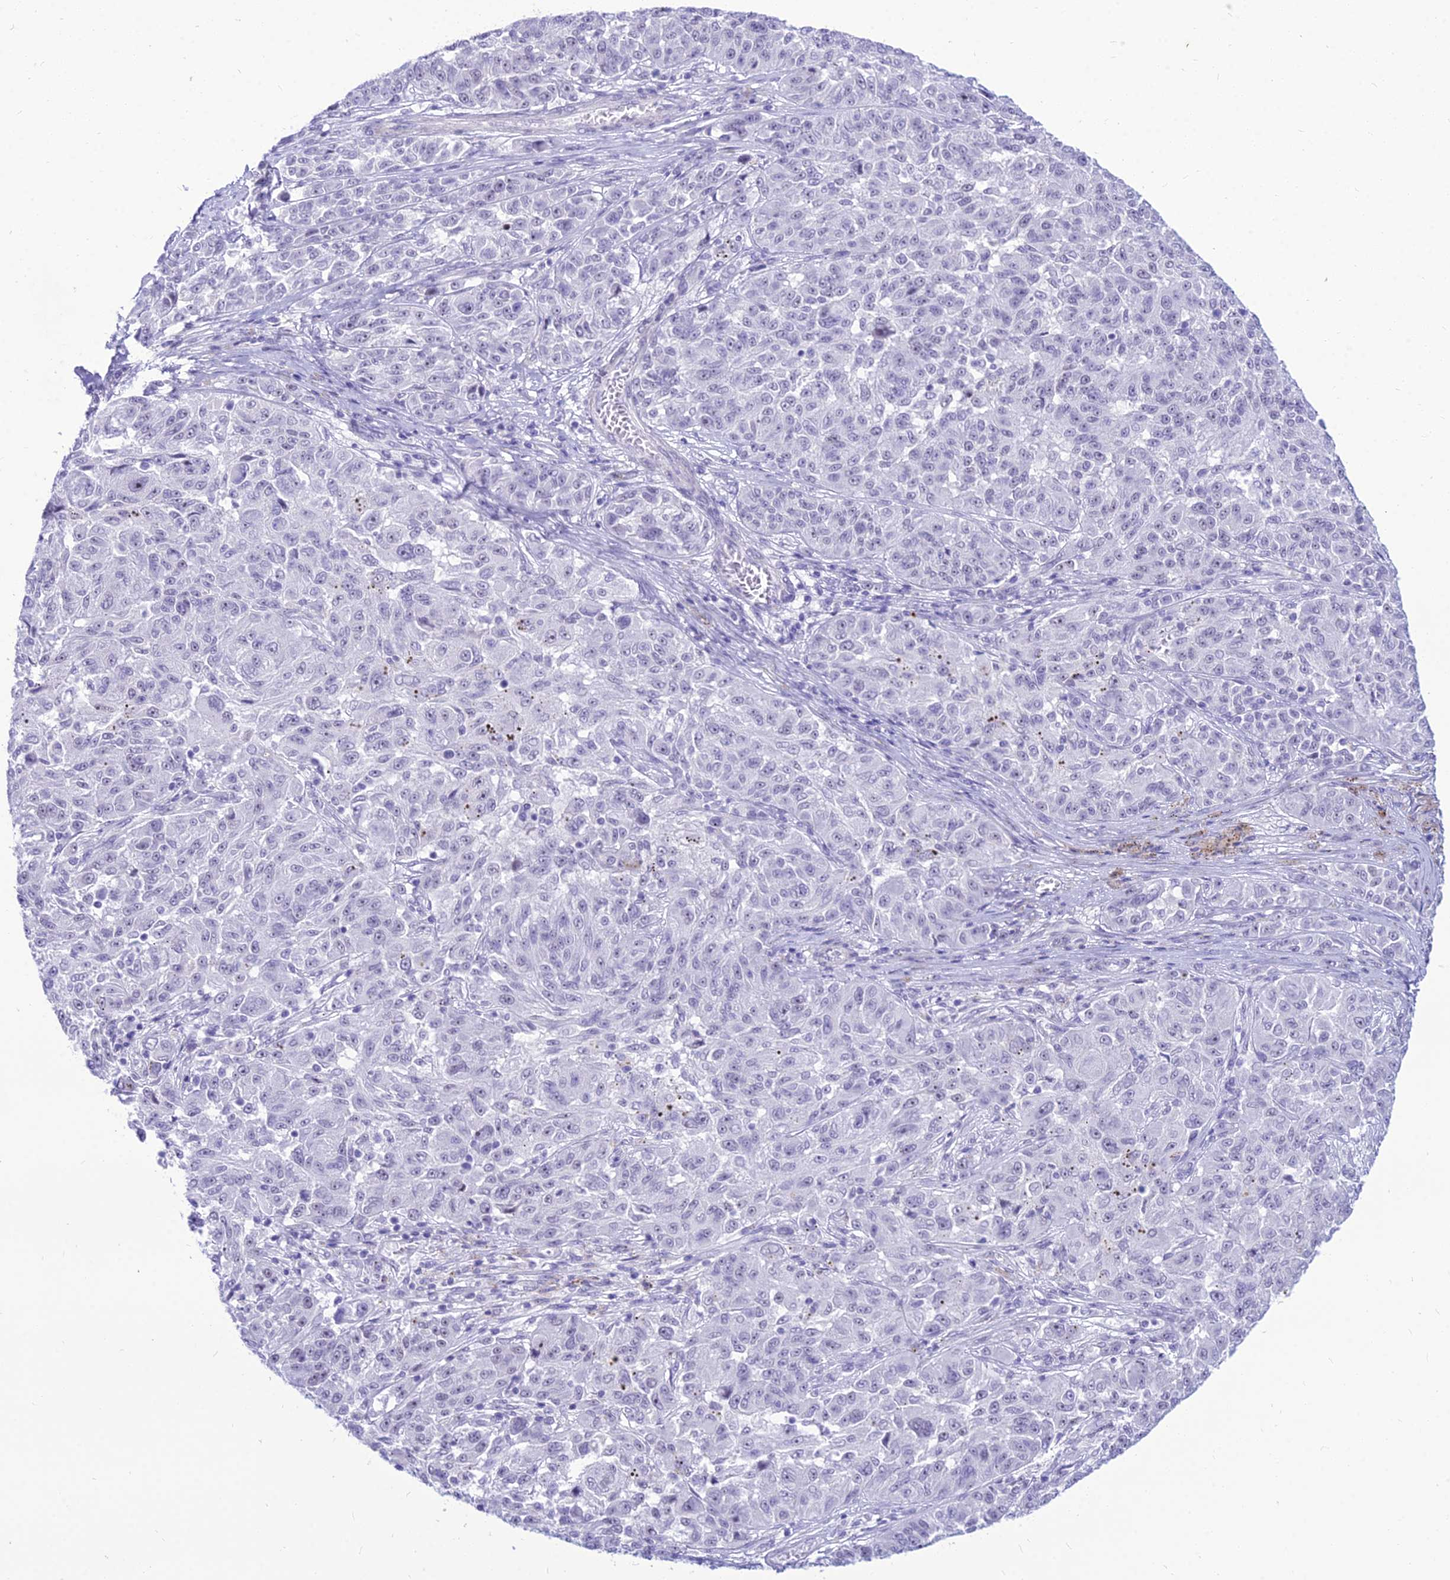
{"staining": {"intensity": "negative", "quantity": "none", "location": "none"}, "tissue": "melanoma", "cell_type": "Tumor cells", "image_type": "cancer", "snomed": [{"axis": "morphology", "description": "Malignant melanoma, NOS"}, {"axis": "topography", "description": "Skin"}], "caption": "Immunohistochemical staining of human melanoma displays no significant expression in tumor cells.", "gene": "DHX40", "patient": {"sex": "male", "age": 53}}